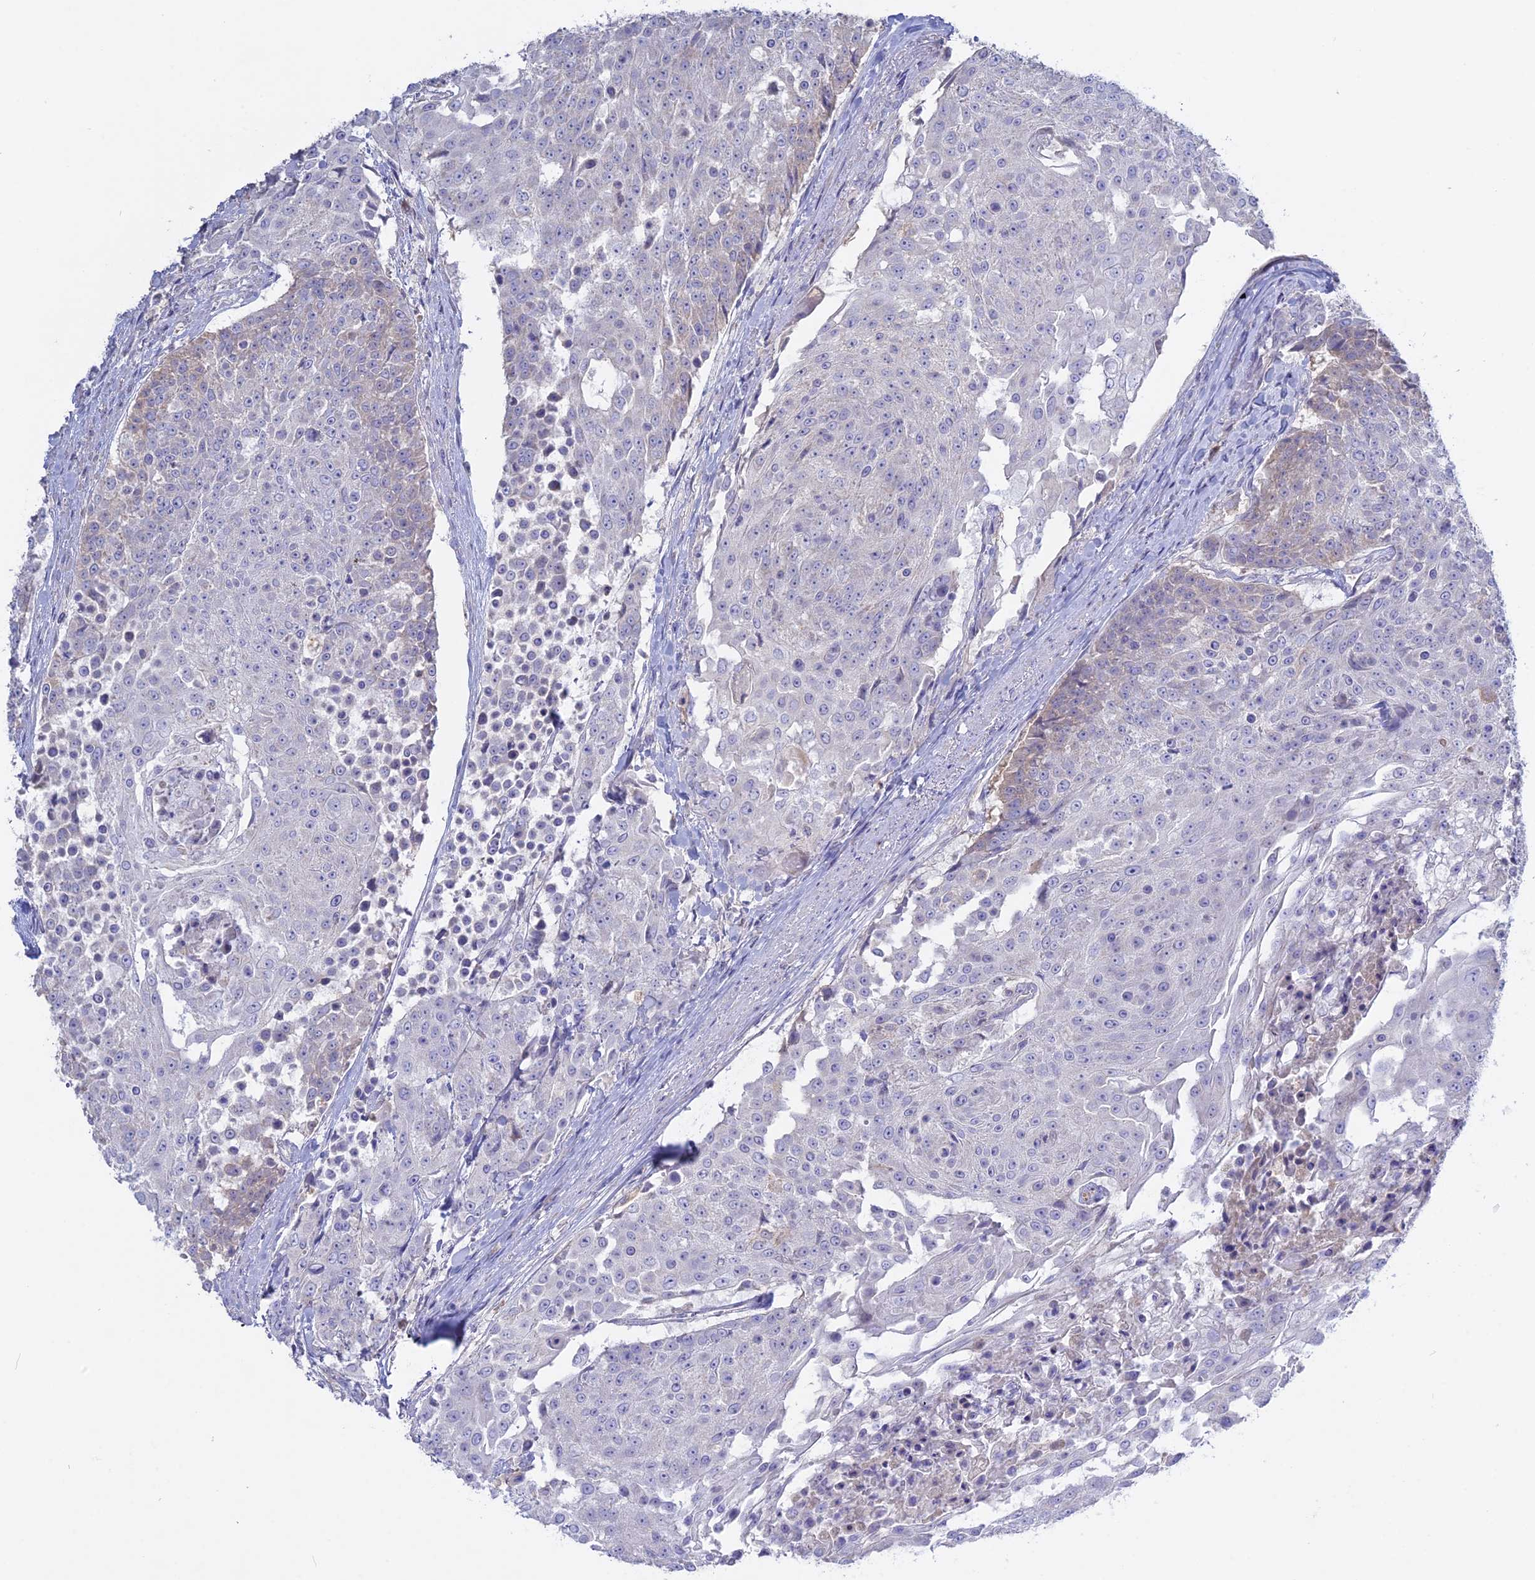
{"staining": {"intensity": "negative", "quantity": "none", "location": "none"}, "tissue": "urothelial cancer", "cell_type": "Tumor cells", "image_type": "cancer", "snomed": [{"axis": "morphology", "description": "Urothelial carcinoma, High grade"}, {"axis": "topography", "description": "Urinary bladder"}], "caption": "Tumor cells are negative for protein expression in human urothelial cancer.", "gene": "ADGRA1", "patient": {"sex": "female", "age": 63}}